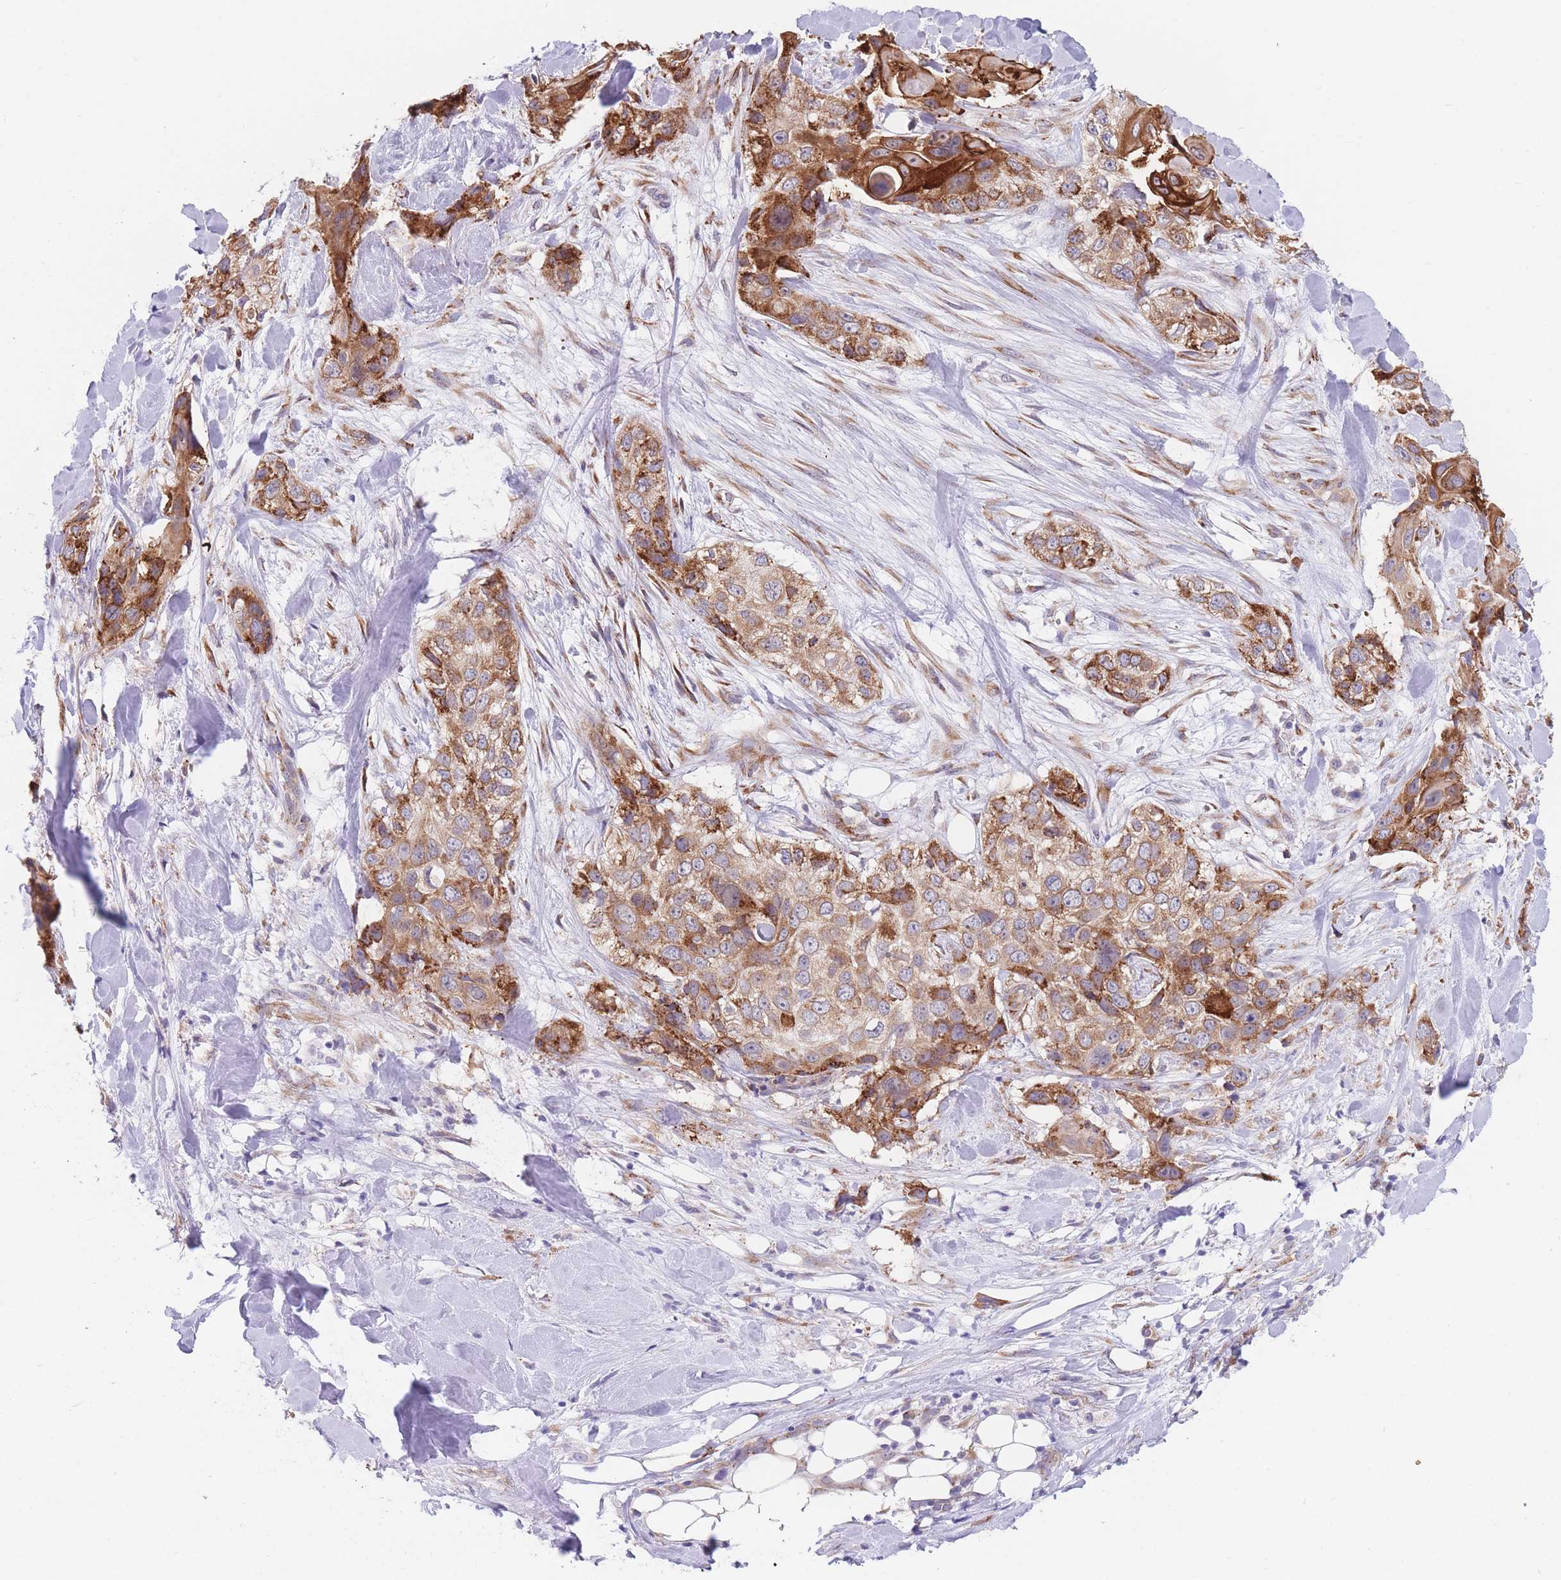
{"staining": {"intensity": "moderate", "quantity": ">75%", "location": "cytoplasmic/membranous"}, "tissue": "skin cancer", "cell_type": "Tumor cells", "image_type": "cancer", "snomed": [{"axis": "morphology", "description": "Normal tissue, NOS"}, {"axis": "morphology", "description": "Squamous cell carcinoma, NOS"}, {"axis": "topography", "description": "Skin"}], "caption": "The immunohistochemical stain highlights moderate cytoplasmic/membranous positivity in tumor cells of squamous cell carcinoma (skin) tissue.", "gene": "AK9", "patient": {"sex": "male", "age": 72}}